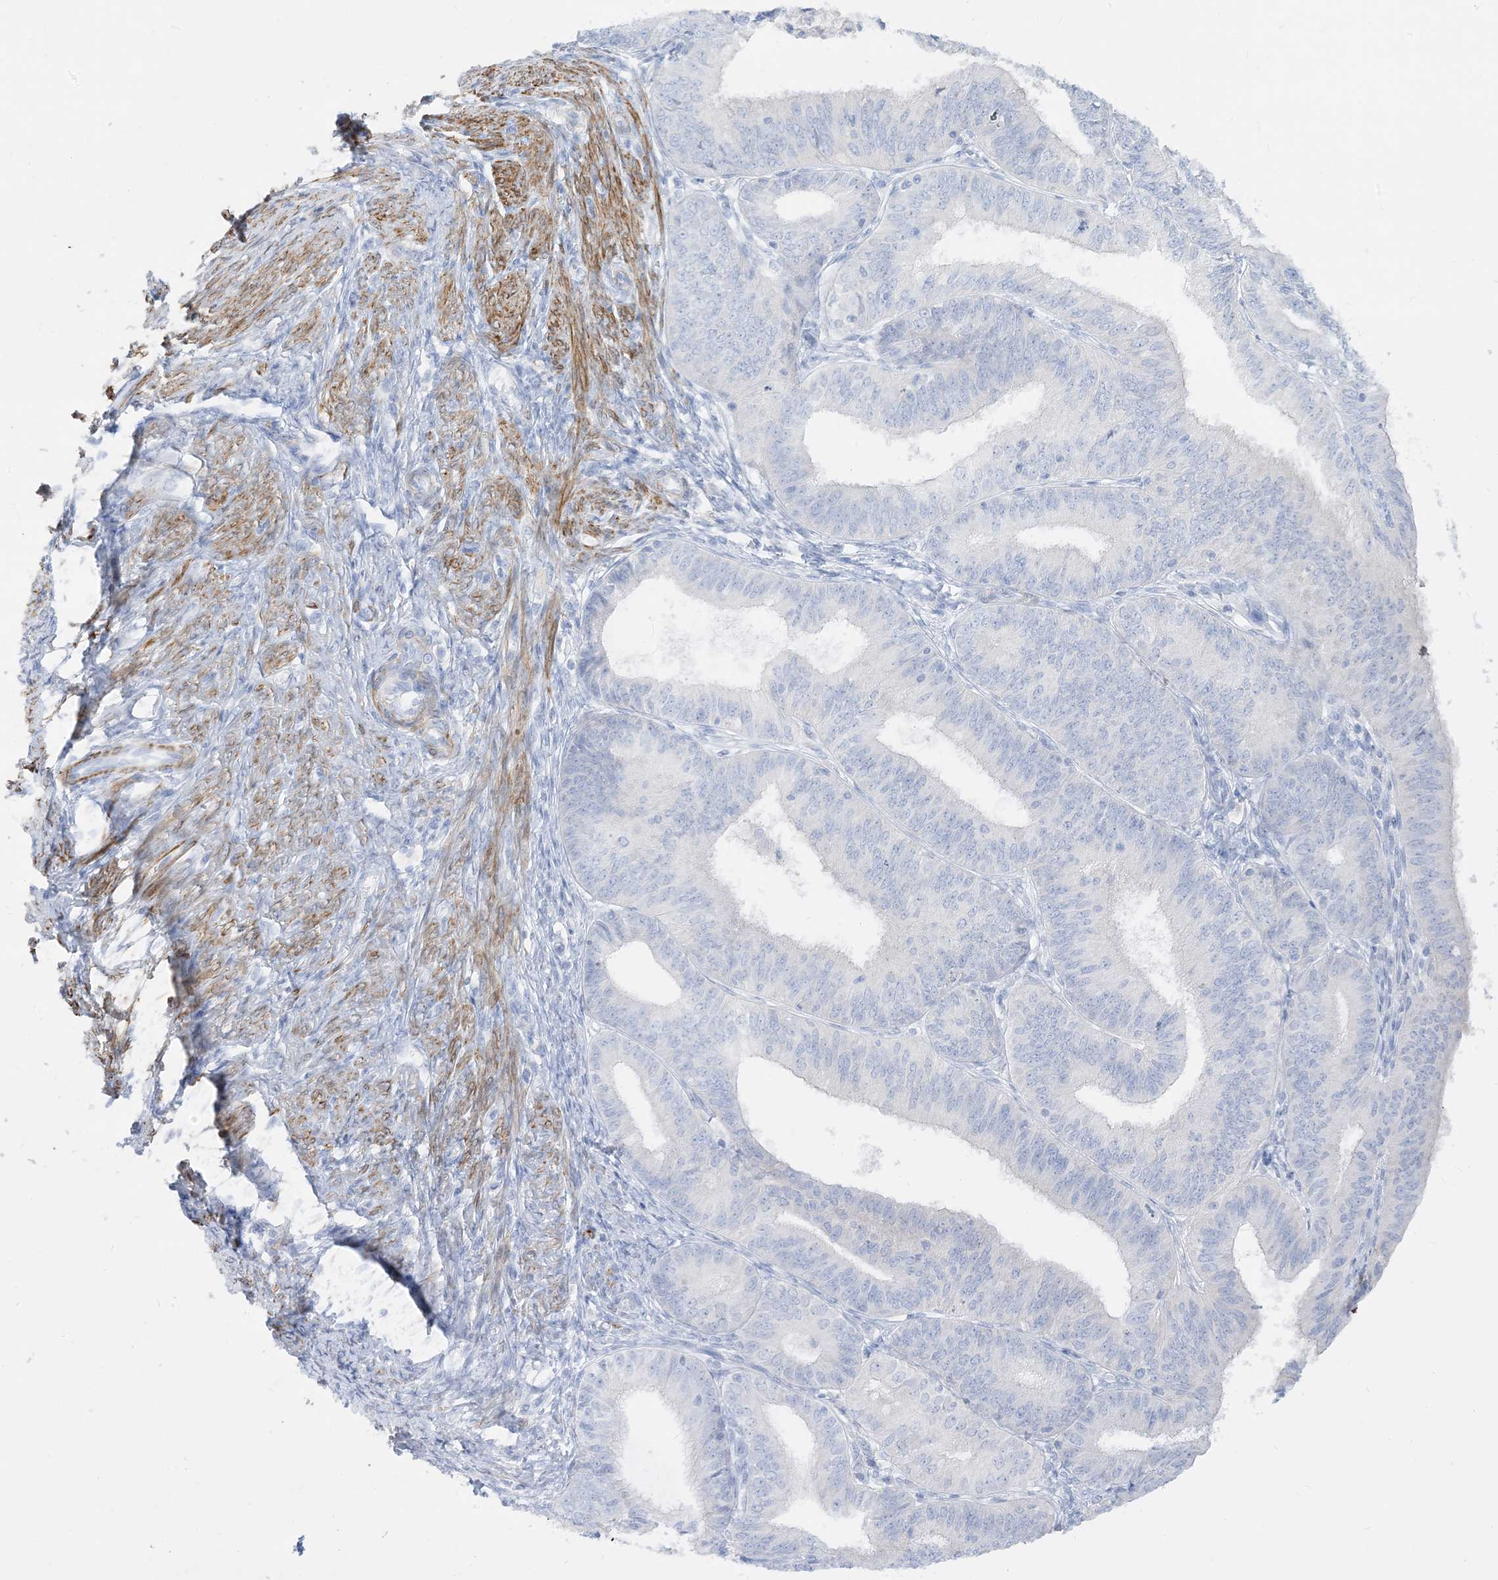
{"staining": {"intensity": "negative", "quantity": "none", "location": "none"}, "tissue": "endometrial cancer", "cell_type": "Tumor cells", "image_type": "cancer", "snomed": [{"axis": "morphology", "description": "Adenocarcinoma, NOS"}, {"axis": "topography", "description": "Endometrium"}], "caption": "DAB (3,3'-diaminobenzidine) immunohistochemical staining of human adenocarcinoma (endometrial) exhibits no significant staining in tumor cells.", "gene": "MARS2", "patient": {"sex": "female", "age": 51}}